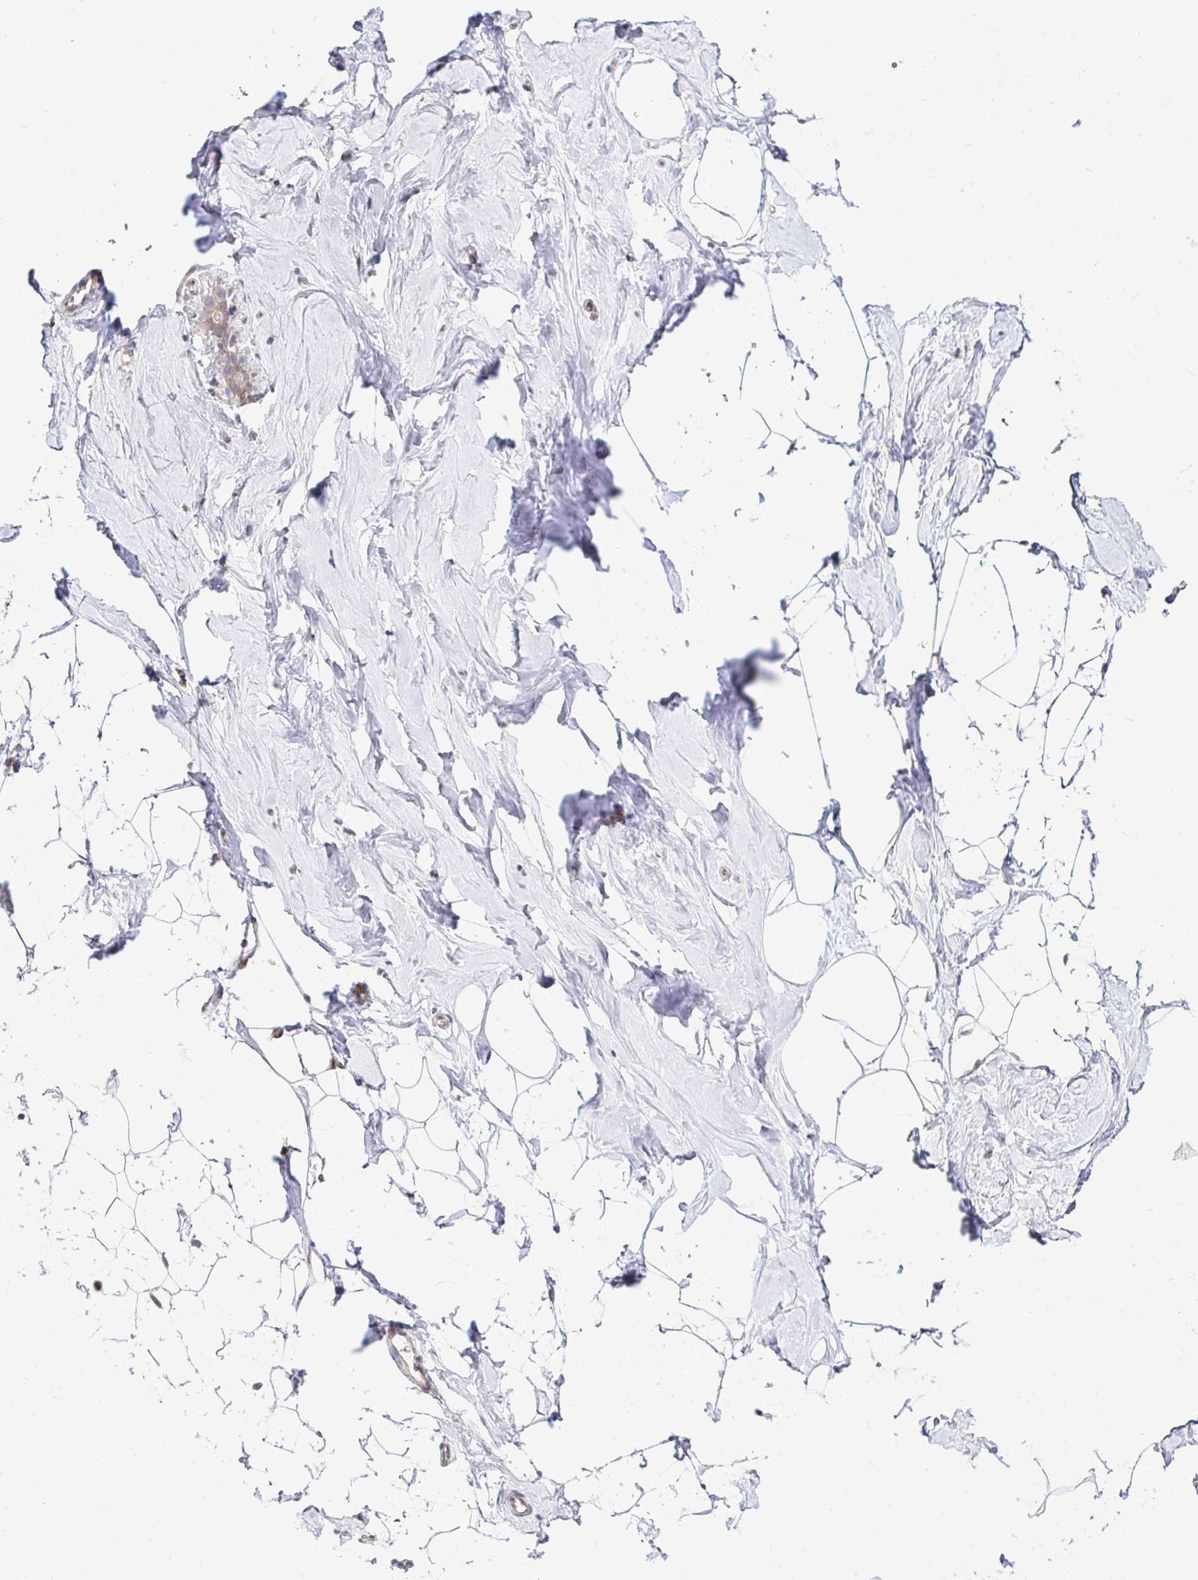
{"staining": {"intensity": "negative", "quantity": "none", "location": "none"}, "tissue": "breast", "cell_type": "Adipocytes", "image_type": "normal", "snomed": [{"axis": "morphology", "description": "Normal tissue, NOS"}, {"axis": "topography", "description": "Breast"}], "caption": "This is an immunohistochemistry (IHC) histopathology image of benign breast. There is no expression in adipocytes.", "gene": "HPS1", "patient": {"sex": "female", "age": 32}}